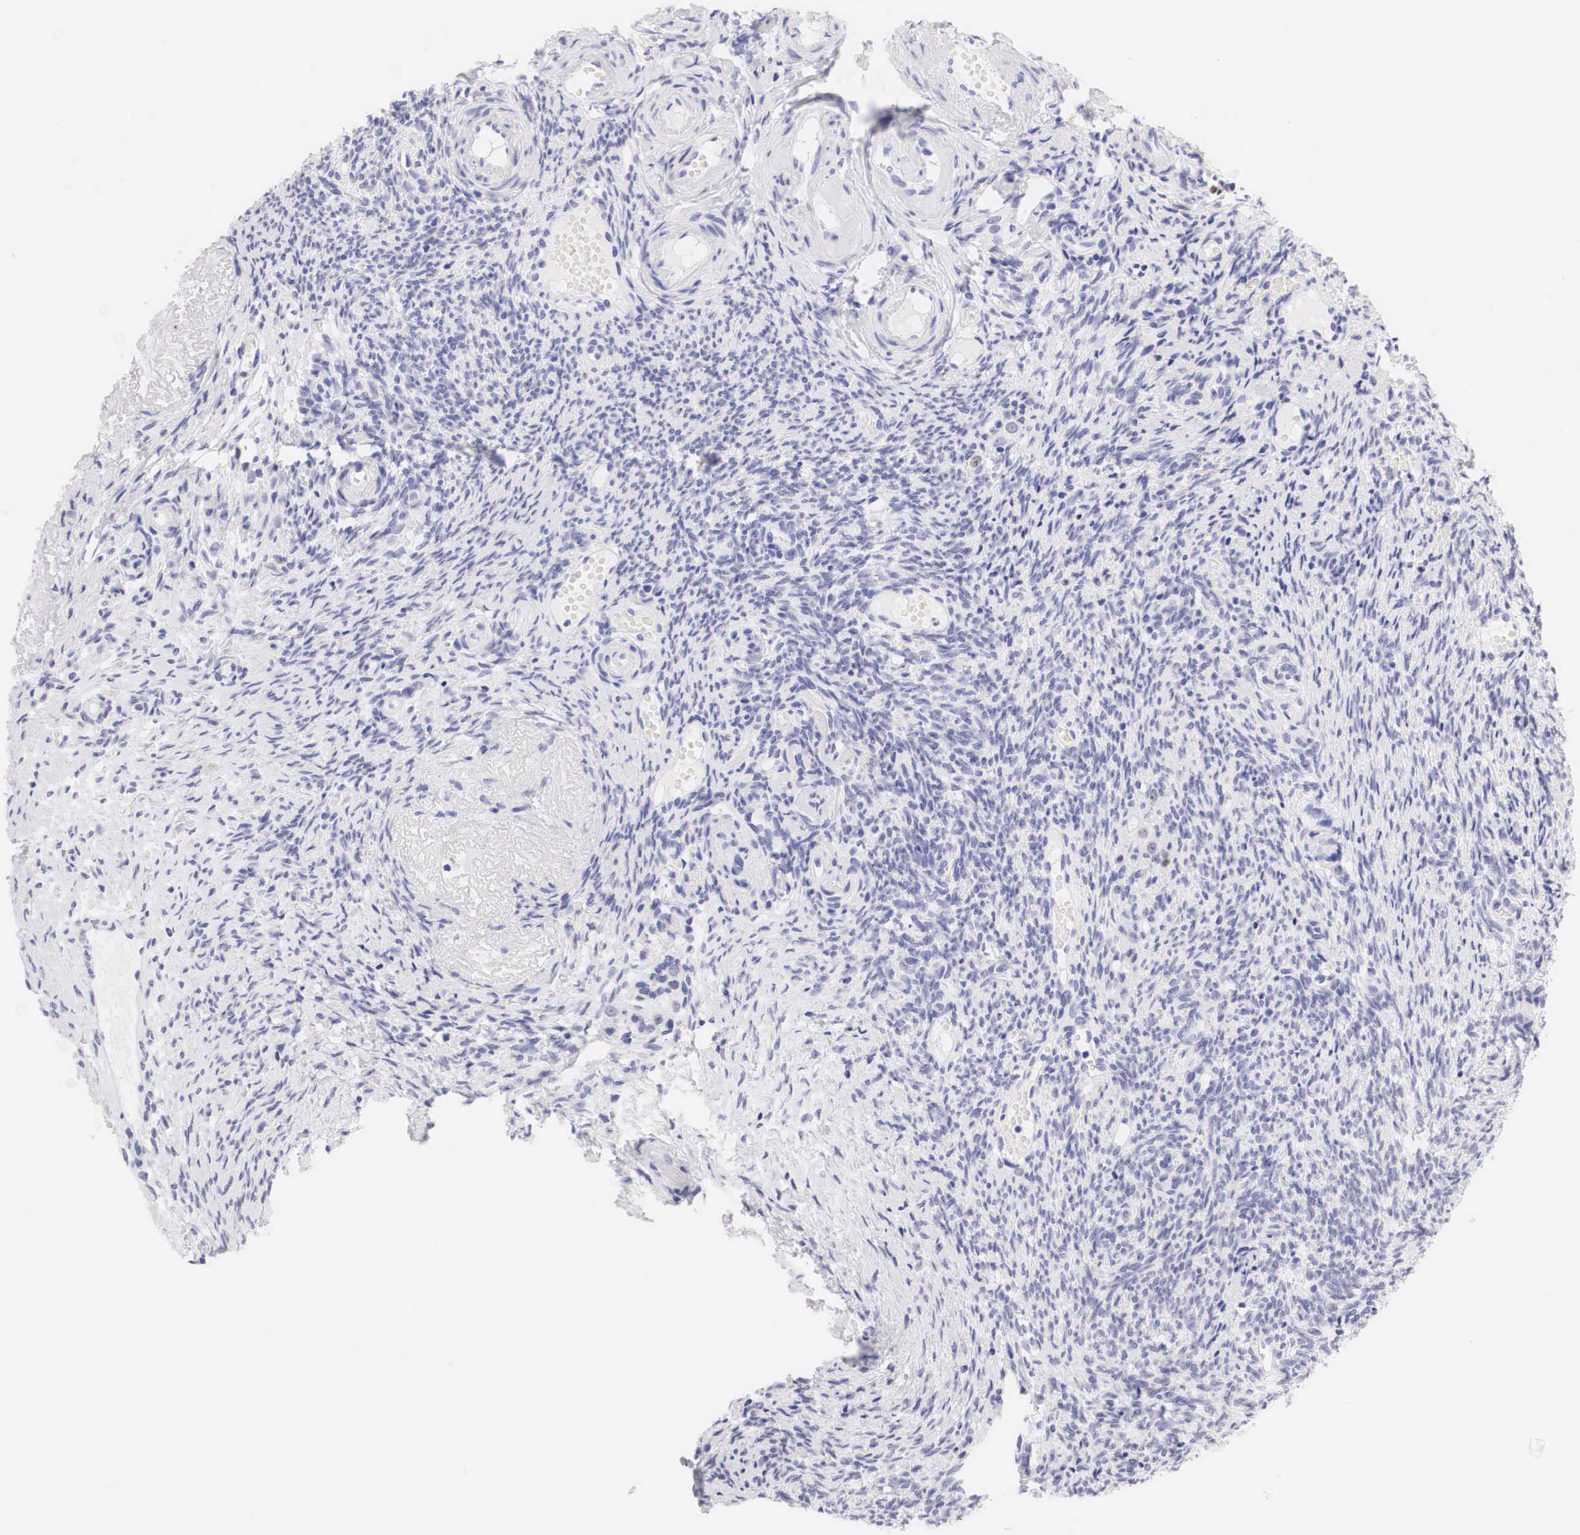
{"staining": {"intensity": "negative", "quantity": "none", "location": "none"}, "tissue": "ovary", "cell_type": "Follicle cells", "image_type": "normal", "snomed": [{"axis": "morphology", "description": "Normal tissue, NOS"}, {"axis": "topography", "description": "Ovary"}], "caption": "IHC photomicrograph of unremarkable ovary: ovary stained with DAB reveals no significant protein staining in follicle cells. (DAB (3,3'-diaminobenzidine) immunohistochemistry with hematoxylin counter stain).", "gene": "TYR", "patient": {"sex": "female", "age": 63}}